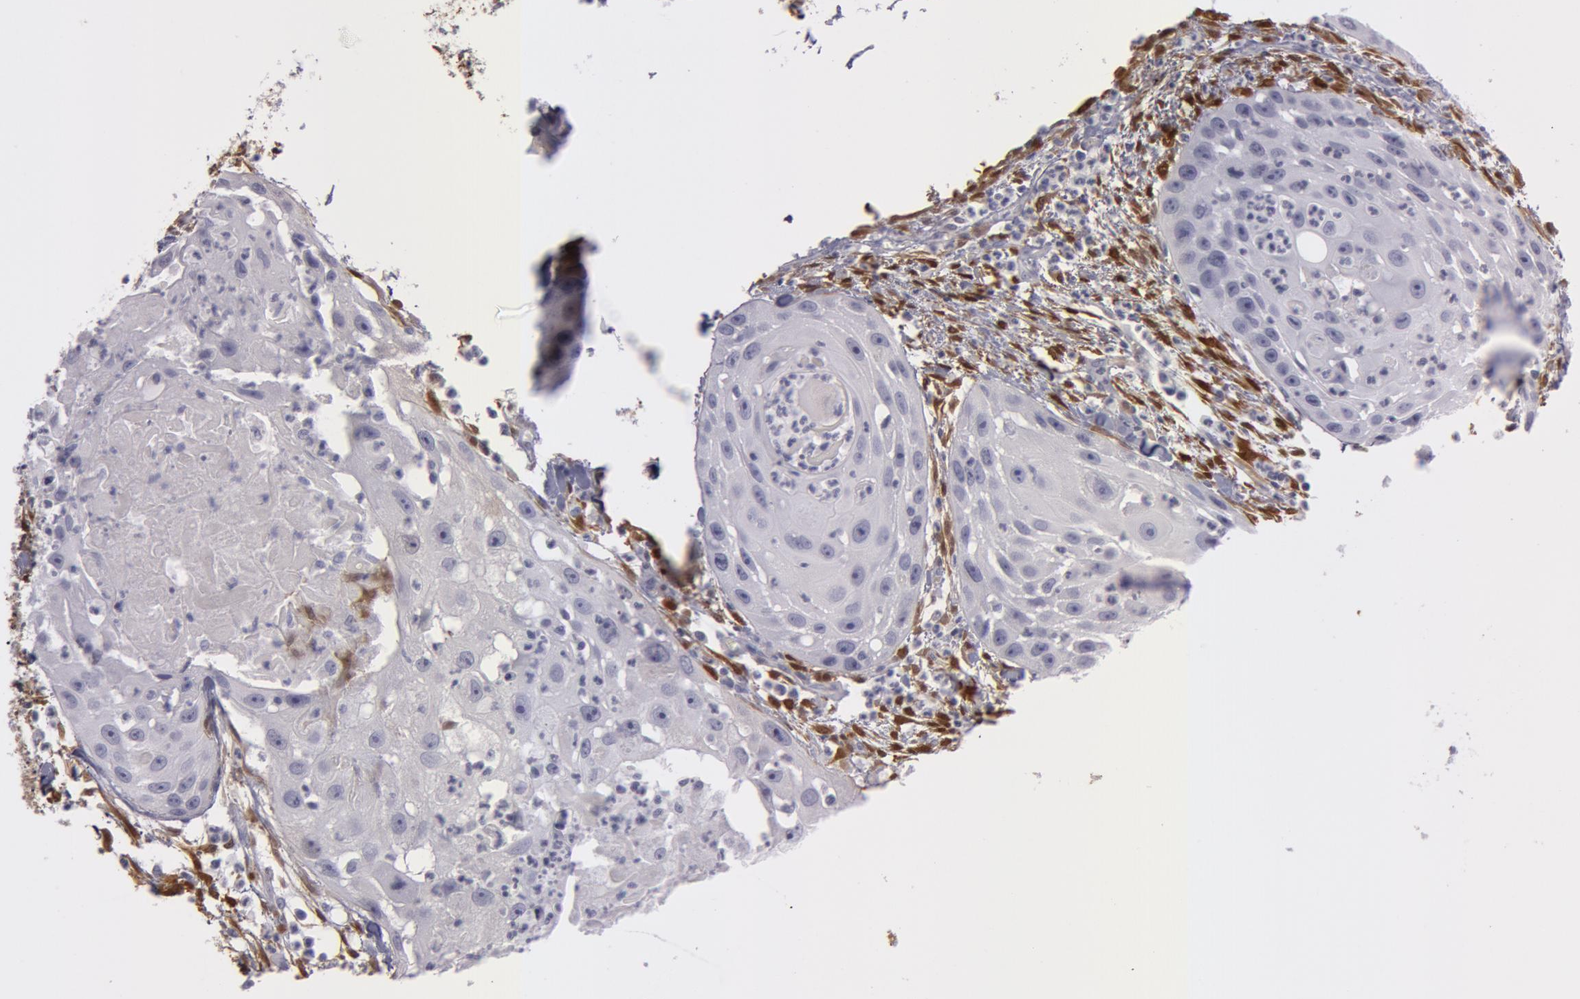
{"staining": {"intensity": "negative", "quantity": "none", "location": "none"}, "tissue": "head and neck cancer", "cell_type": "Tumor cells", "image_type": "cancer", "snomed": [{"axis": "morphology", "description": "Squamous cell carcinoma, NOS"}, {"axis": "topography", "description": "Head-Neck"}], "caption": "Immunohistochemical staining of head and neck cancer exhibits no significant staining in tumor cells.", "gene": "TAGLN", "patient": {"sex": "male", "age": 64}}